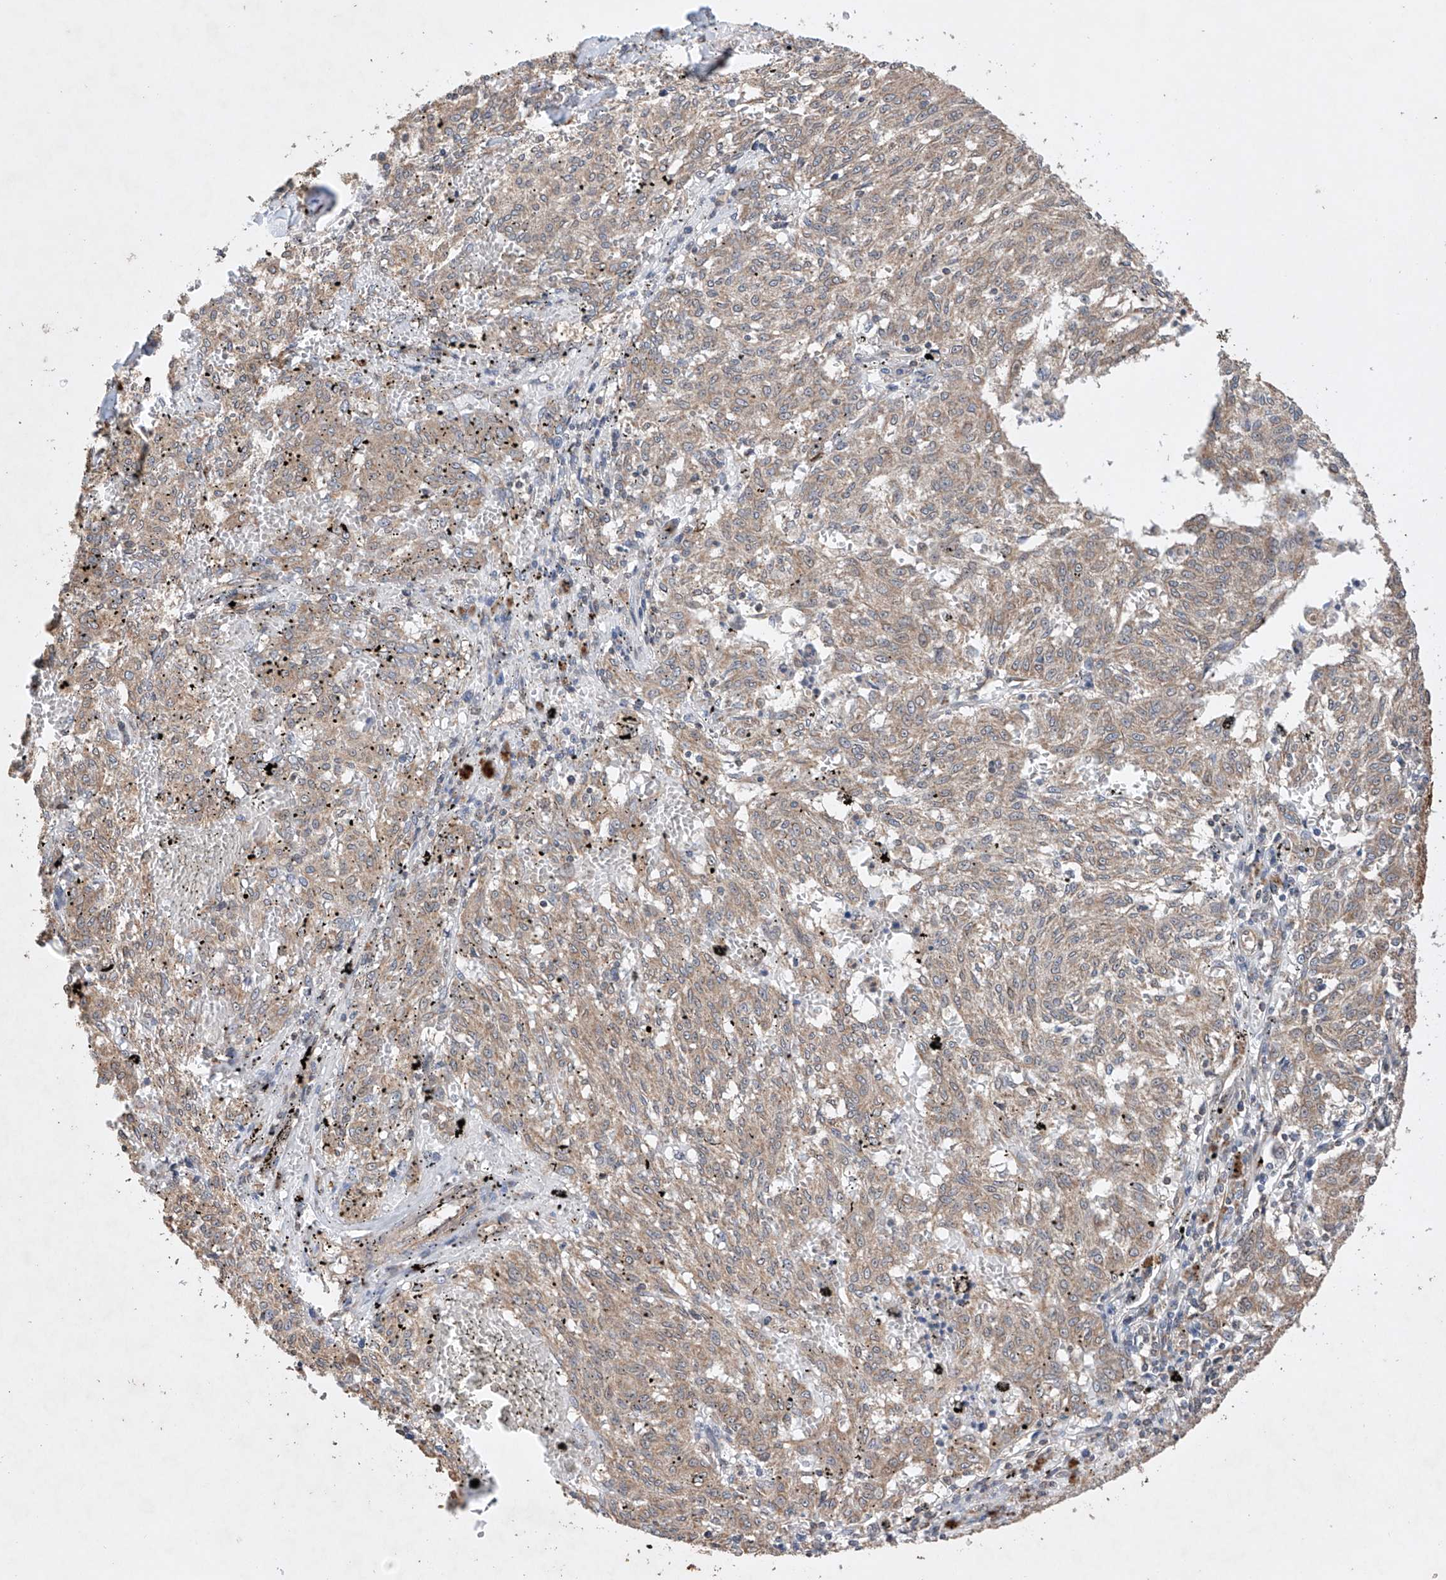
{"staining": {"intensity": "weak", "quantity": ">75%", "location": "cytoplasmic/membranous"}, "tissue": "melanoma", "cell_type": "Tumor cells", "image_type": "cancer", "snomed": [{"axis": "morphology", "description": "Malignant melanoma, NOS"}, {"axis": "topography", "description": "Skin"}], "caption": "Immunohistochemistry (DAB (3,3'-diaminobenzidine)) staining of melanoma displays weak cytoplasmic/membranous protein expression in about >75% of tumor cells.", "gene": "LURAP1", "patient": {"sex": "female", "age": 72}}